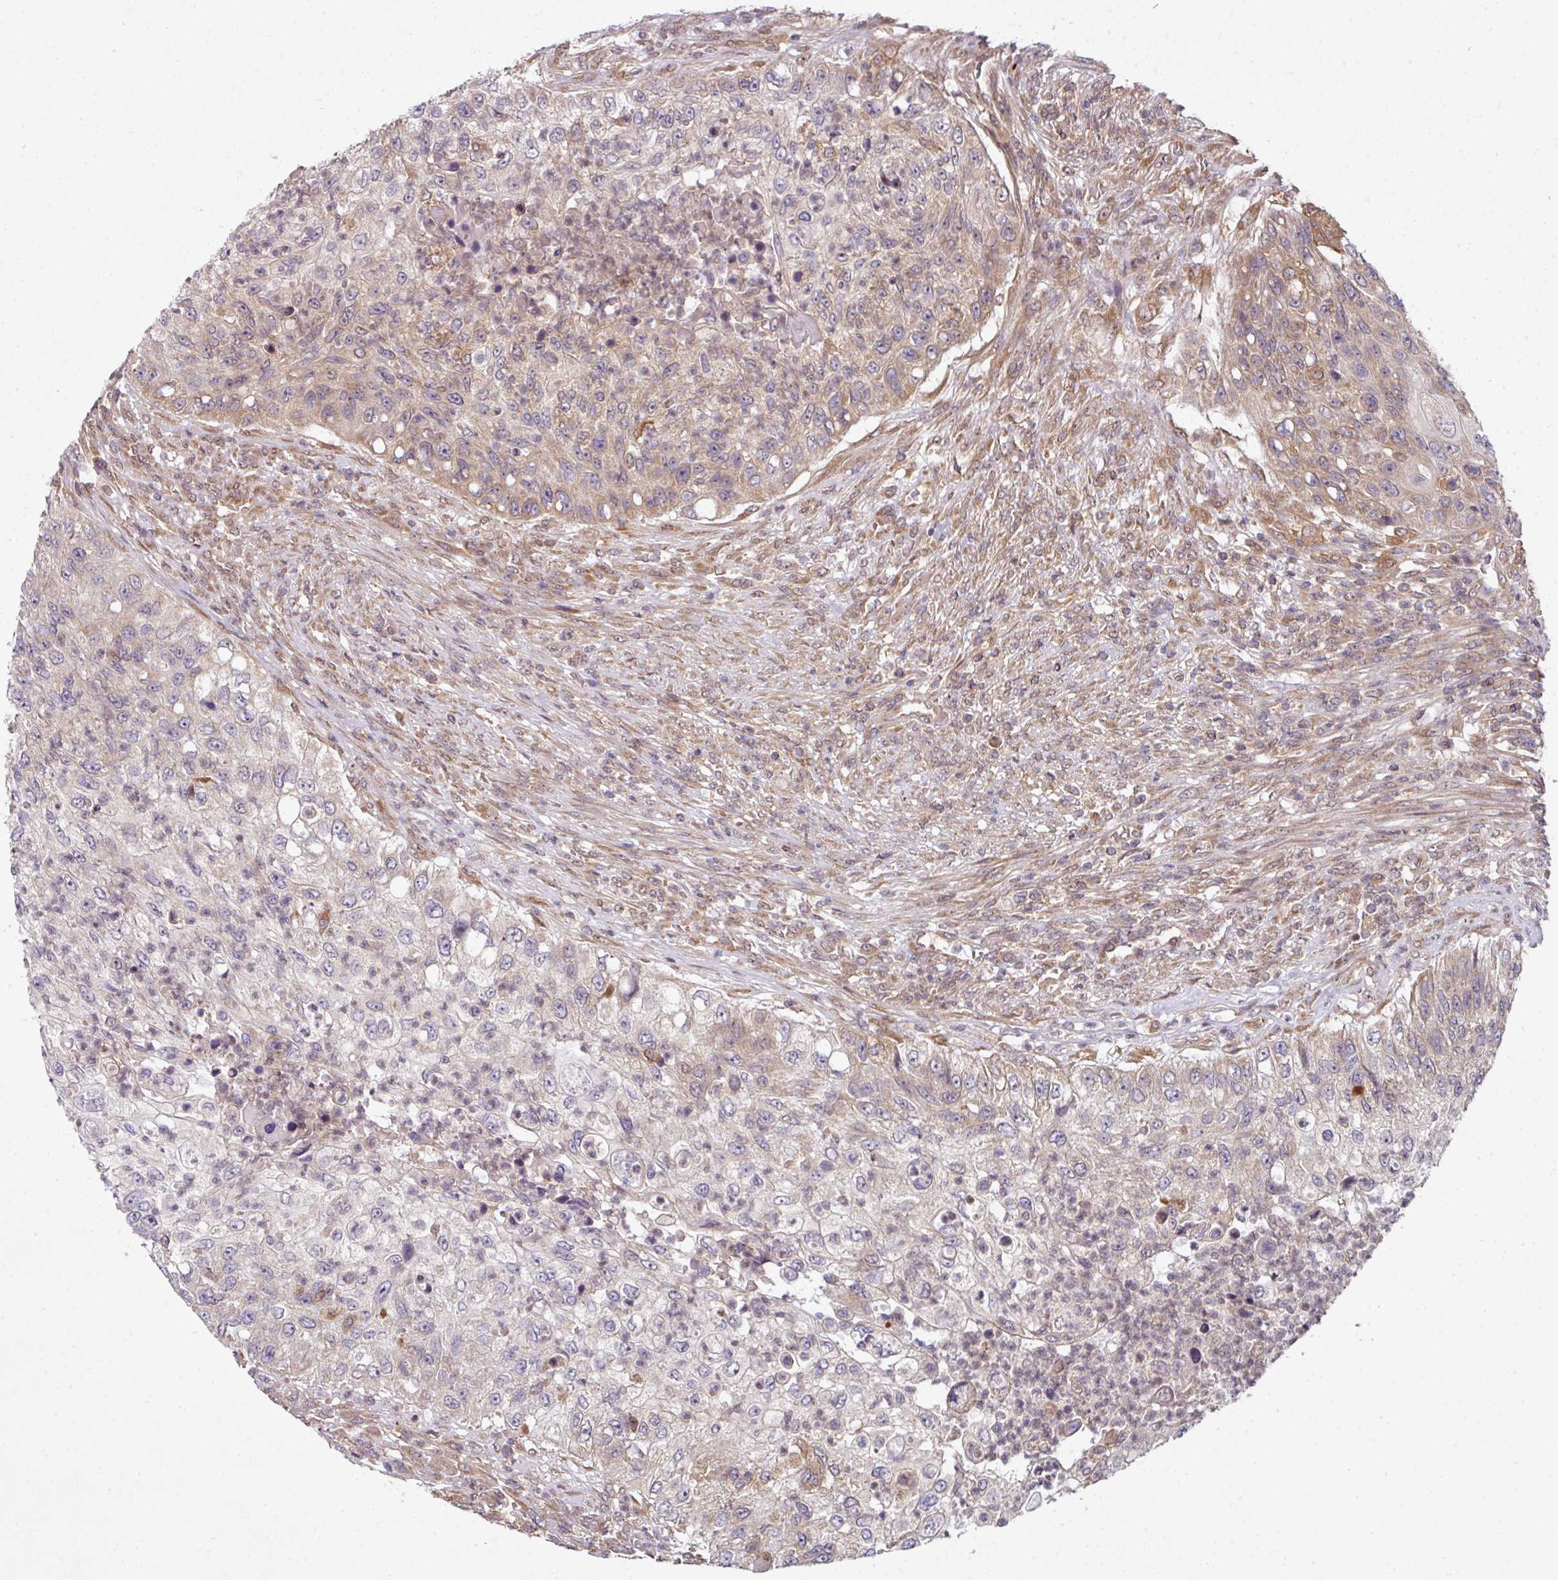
{"staining": {"intensity": "moderate", "quantity": "<25%", "location": "cytoplasmic/membranous"}, "tissue": "urothelial cancer", "cell_type": "Tumor cells", "image_type": "cancer", "snomed": [{"axis": "morphology", "description": "Urothelial carcinoma, High grade"}, {"axis": "topography", "description": "Urinary bladder"}], "caption": "Urothelial carcinoma (high-grade) was stained to show a protein in brown. There is low levels of moderate cytoplasmic/membranous positivity in about <25% of tumor cells.", "gene": "CAMLG", "patient": {"sex": "female", "age": 60}}